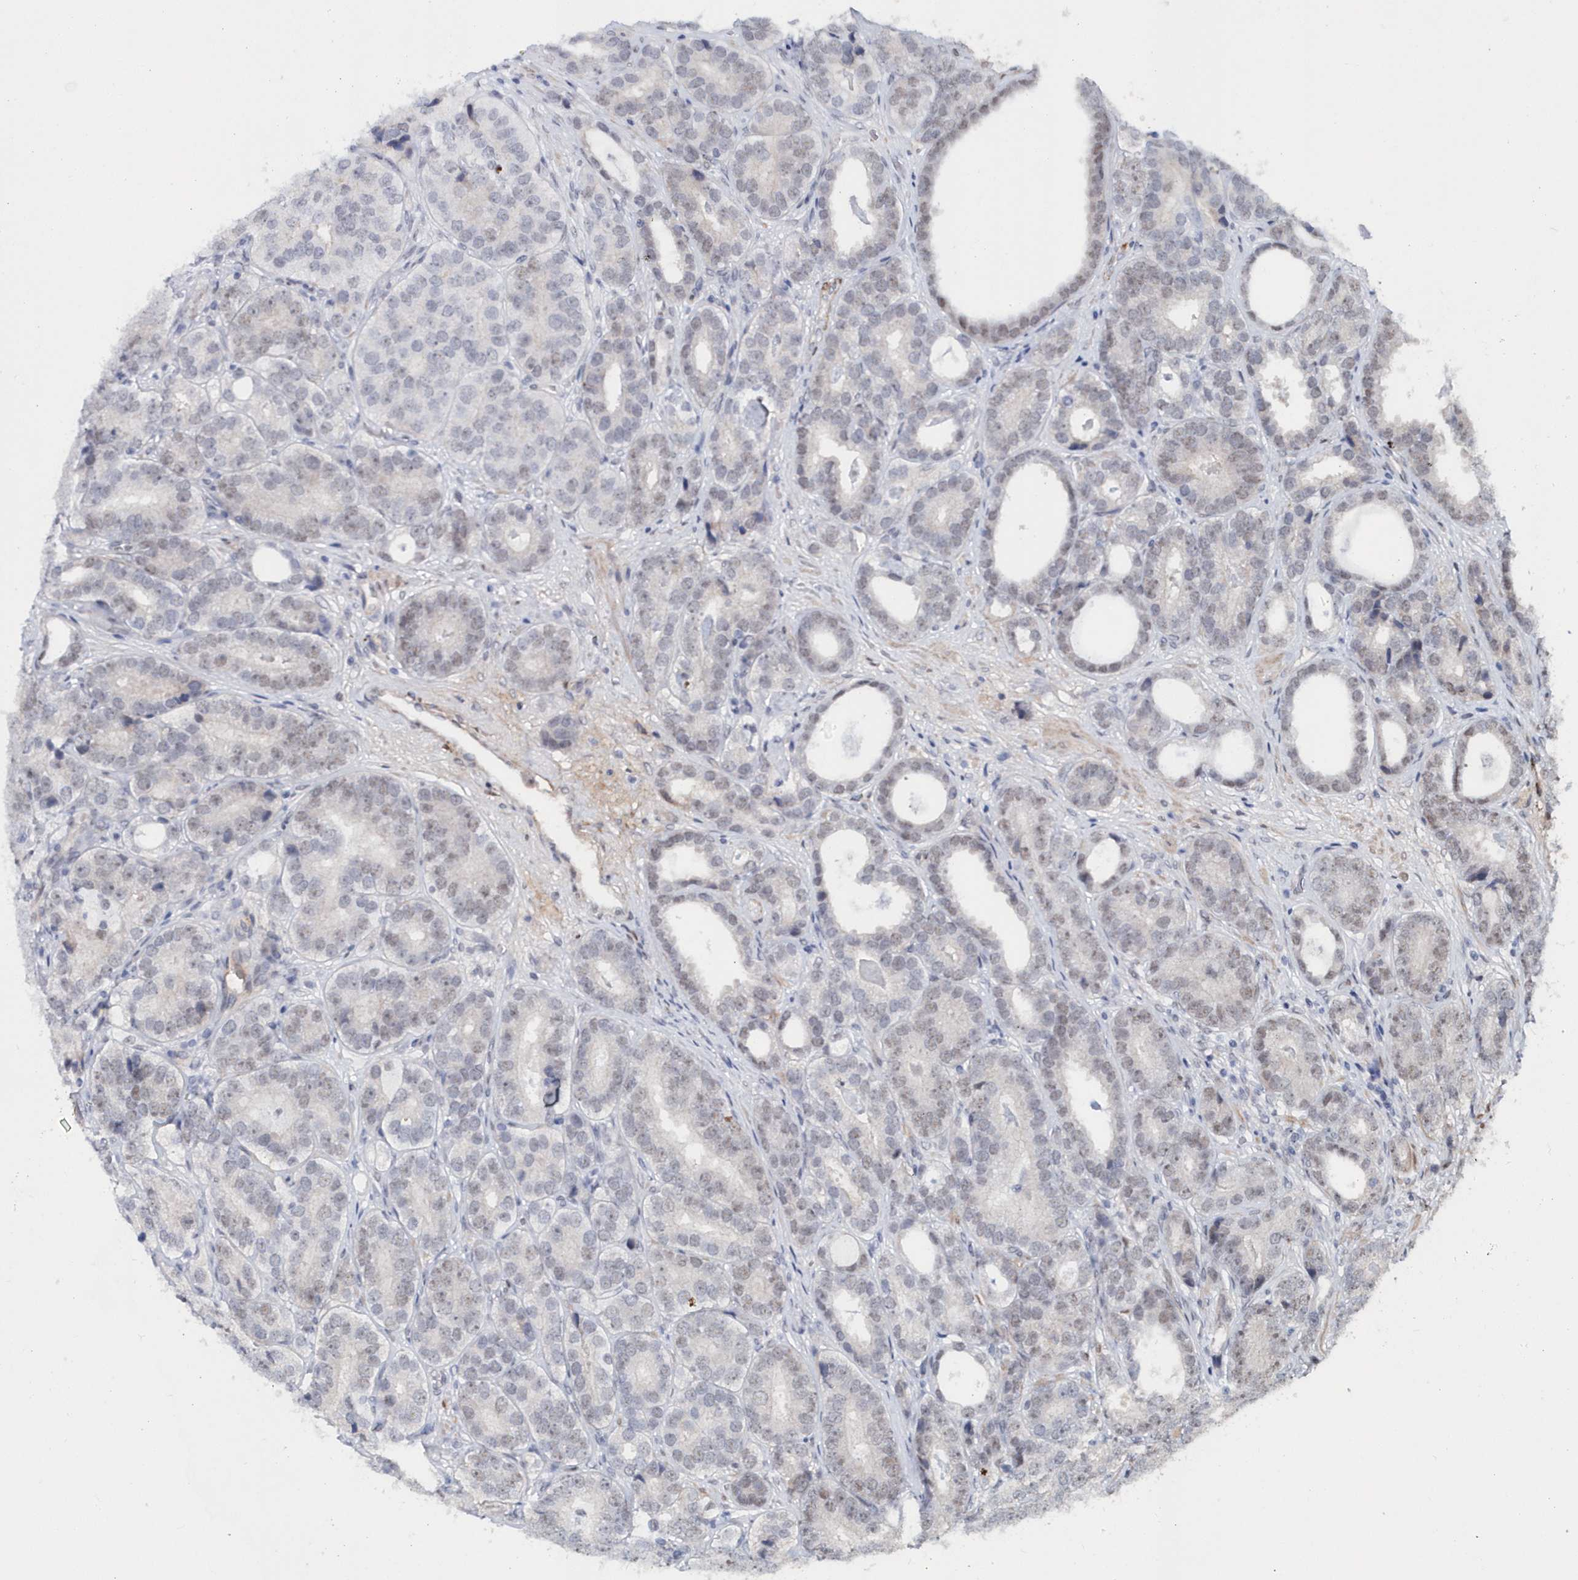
{"staining": {"intensity": "weak", "quantity": "<25%", "location": "nuclear"}, "tissue": "prostate cancer", "cell_type": "Tumor cells", "image_type": "cancer", "snomed": [{"axis": "morphology", "description": "Adenocarcinoma, High grade"}, {"axis": "topography", "description": "Prostate"}], "caption": "Tumor cells are negative for protein expression in human prostate adenocarcinoma (high-grade).", "gene": "ASCL4", "patient": {"sex": "male", "age": 56}}